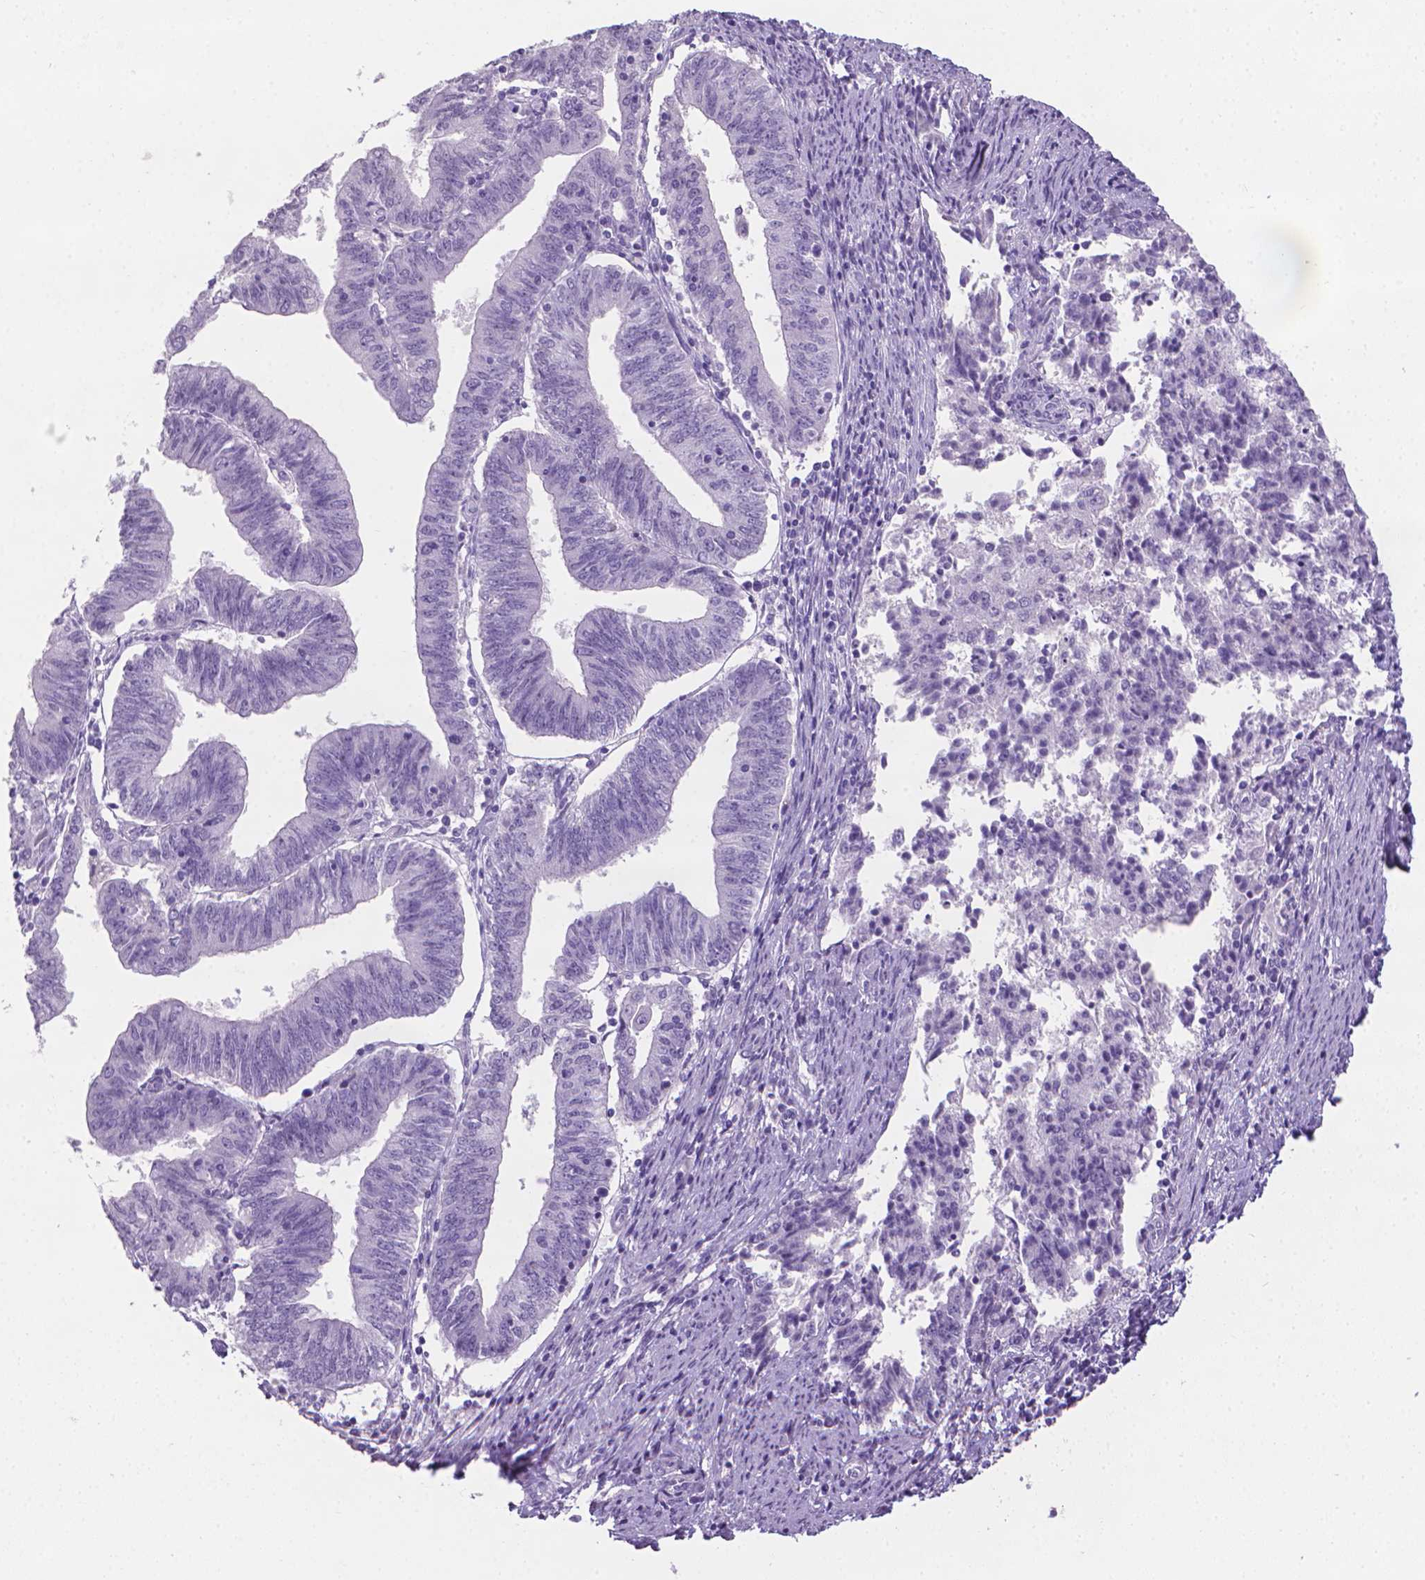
{"staining": {"intensity": "negative", "quantity": "none", "location": "none"}, "tissue": "endometrial cancer", "cell_type": "Tumor cells", "image_type": "cancer", "snomed": [{"axis": "morphology", "description": "Adenocarcinoma, NOS"}, {"axis": "topography", "description": "Endometrium"}], "caption": "Immunohistochemistry histopathology image of neoplastic tissue: endometrial cancer (adenocarcinoma) stained with DAB (3,3'-diaminobenzidine) reveals no significant protein positivity in tumor cells. (DAB immunohistochemistry (IHC) visualized using brightfield microscopy, high magnification).", "gene": "XPNPEP2", "patient": {"sex": "female", "age": 82}}